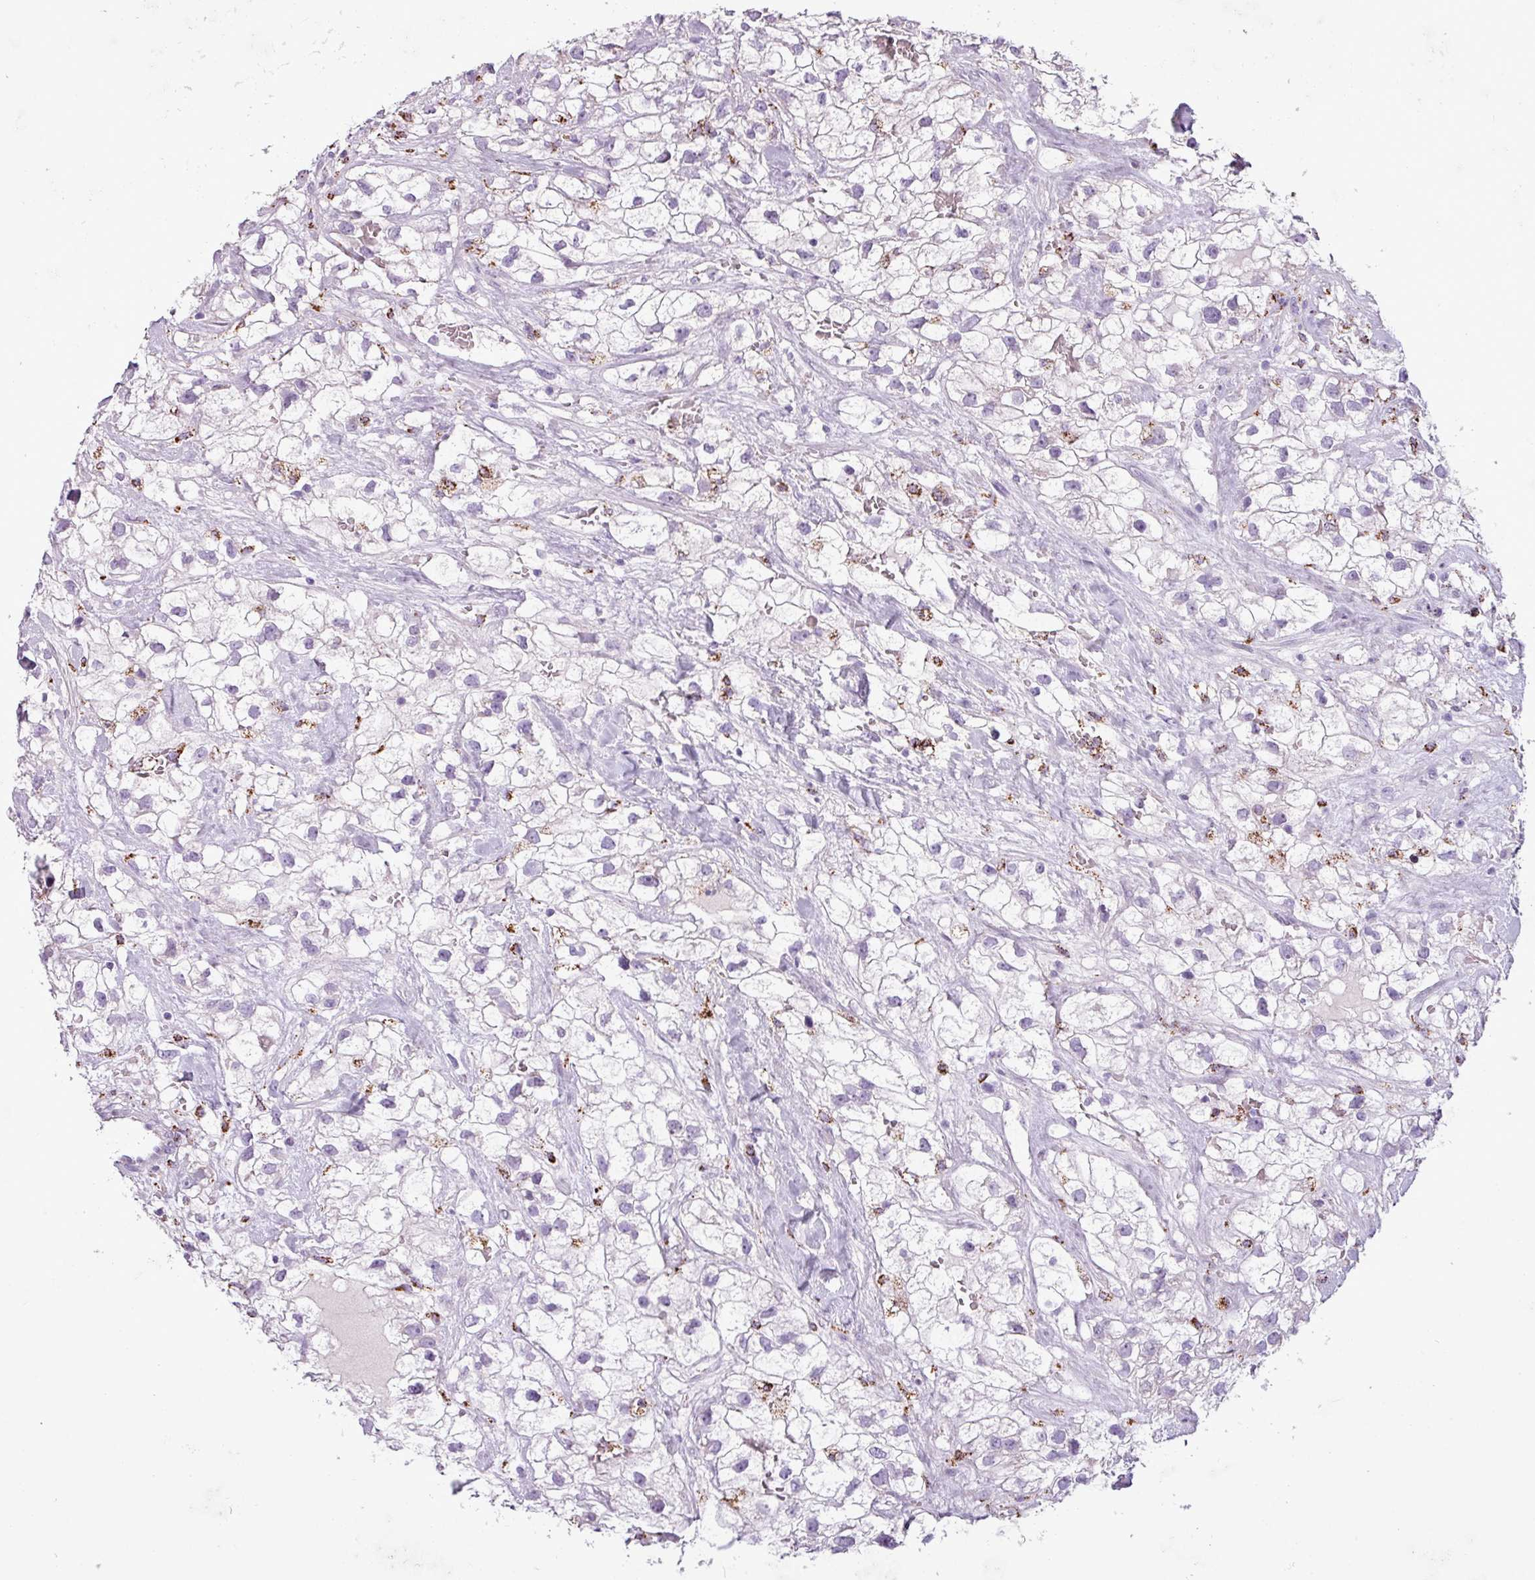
{"staining": {"intensity": "moderate", "quantity": "<25%", "location": "cytoplasmic/membranous"}, "tissue": "renal cancer", "cell_type": "Tumor cells", "image_type": "cancer", "snomed": [{"axis": "morphology", "description": "Adenocarcinoma, NOS"}, {"axis": "topography", "description": "Kidney"}], "caption": "Immunohistochemistry (IHC) staining of renal adenocarcinoma, which reveals low levels of moderate cytoplasmic/membranous expression in approximately <25% of tumor cells indicating moderate cytoplasmic/membranous protein staining. The staining was performed using DAB (brown) for protein detection and nuclei were counterstained in hematoxylin (blue).", "gene": "ZNF667", "patient": {"sex": "male", "age": 59}}